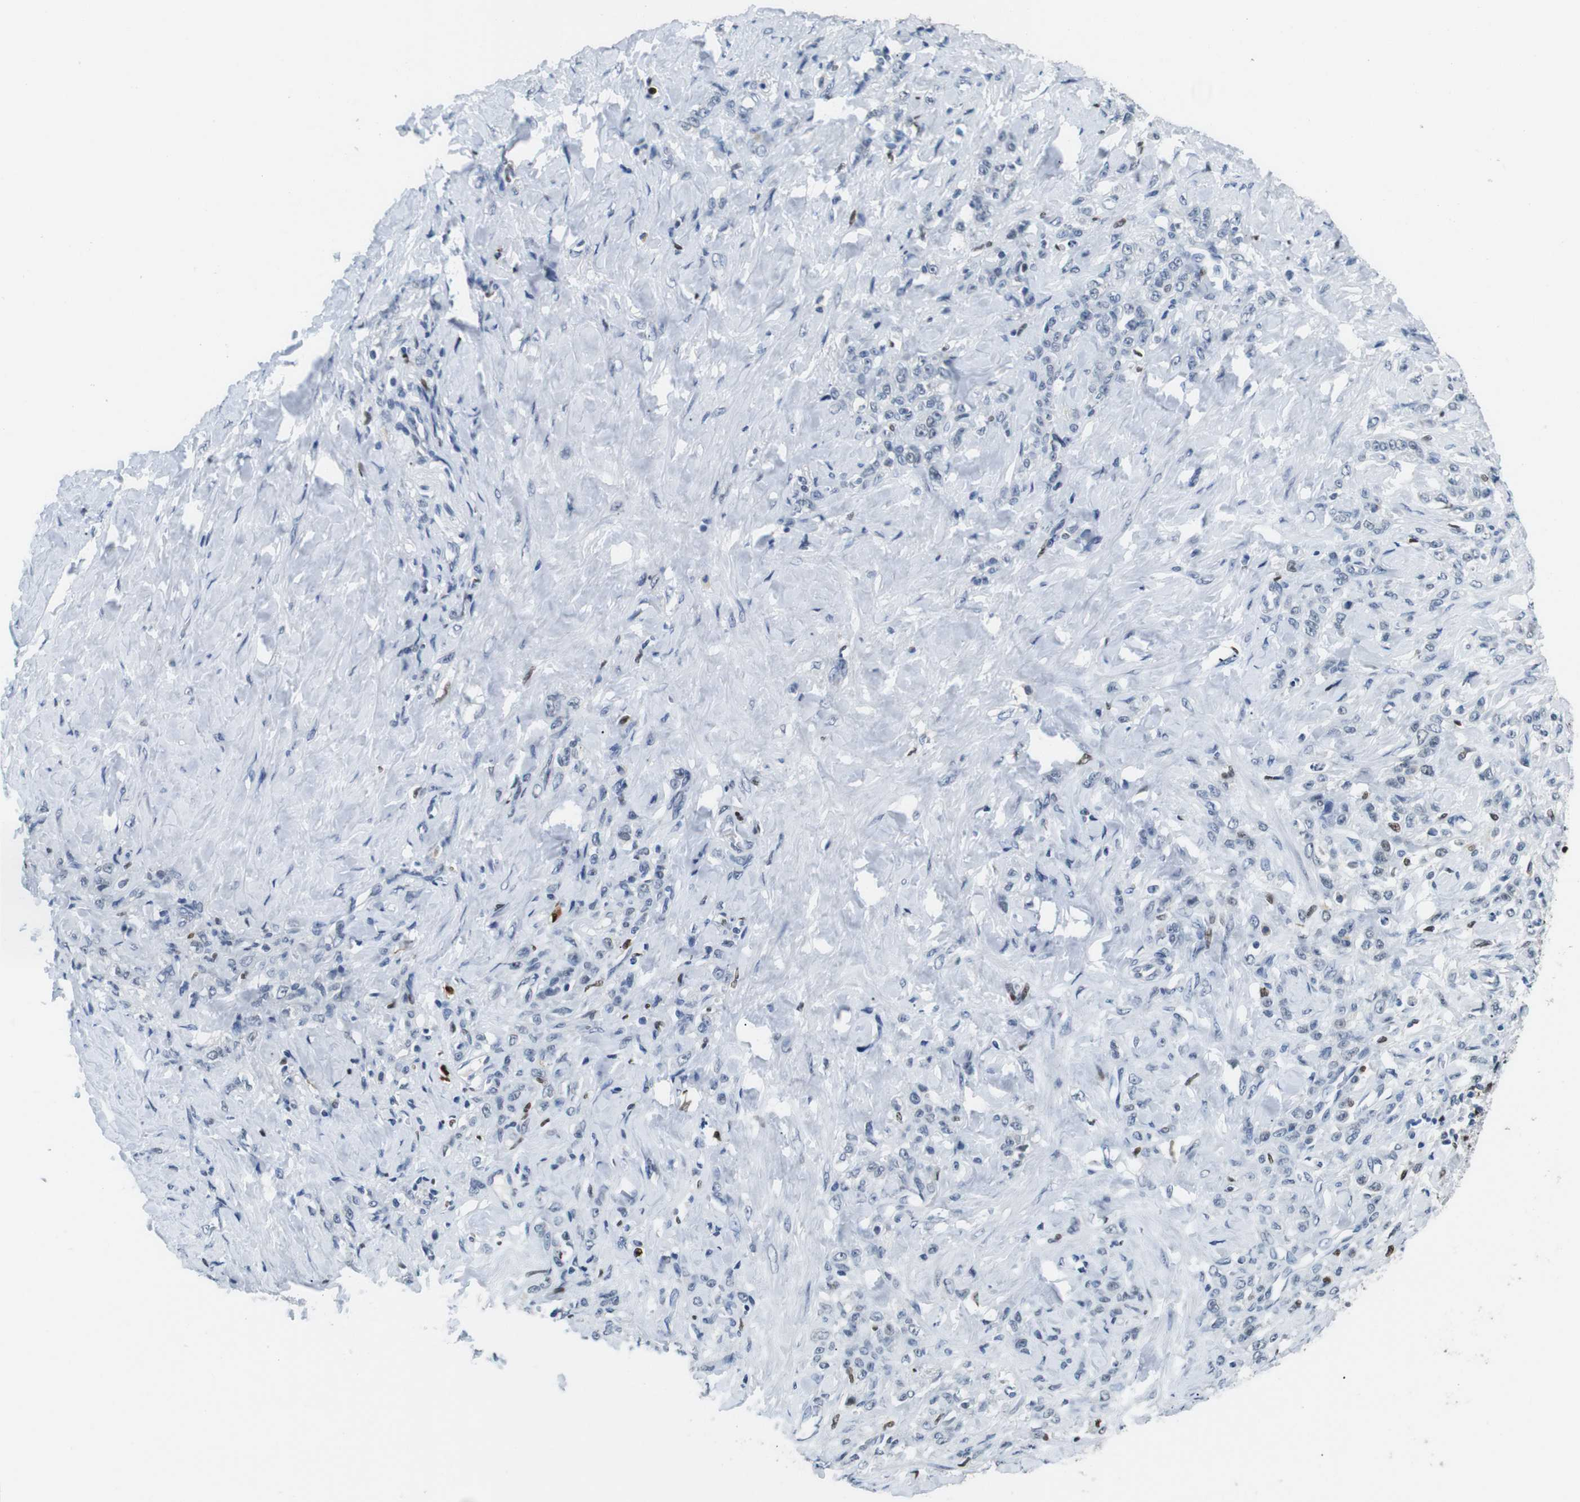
{"staining": {"intensity": "negative", "quantity": "none", "location": "none"}, "tissue": "stomach cancer", "cell_type": "Tumor cells", "image_type": "cancer", "snomed": [{"axis": "morphology", "description": "Adenocarcinoma, NOS"}, {"axis": "topography", "description": "Stomach"}], "caption": "The immunohistochemistry photomicrograph has no significant staining in tumor cells of stomach cancer (adenocarcinoma) tissue. (DAB (3,3'-diaminobenzidine) immunohistochemistry (IHC) with hematoxylin counter stain).", "gene": "IRF8", "patient": {"sex": "male", "age": 82}}